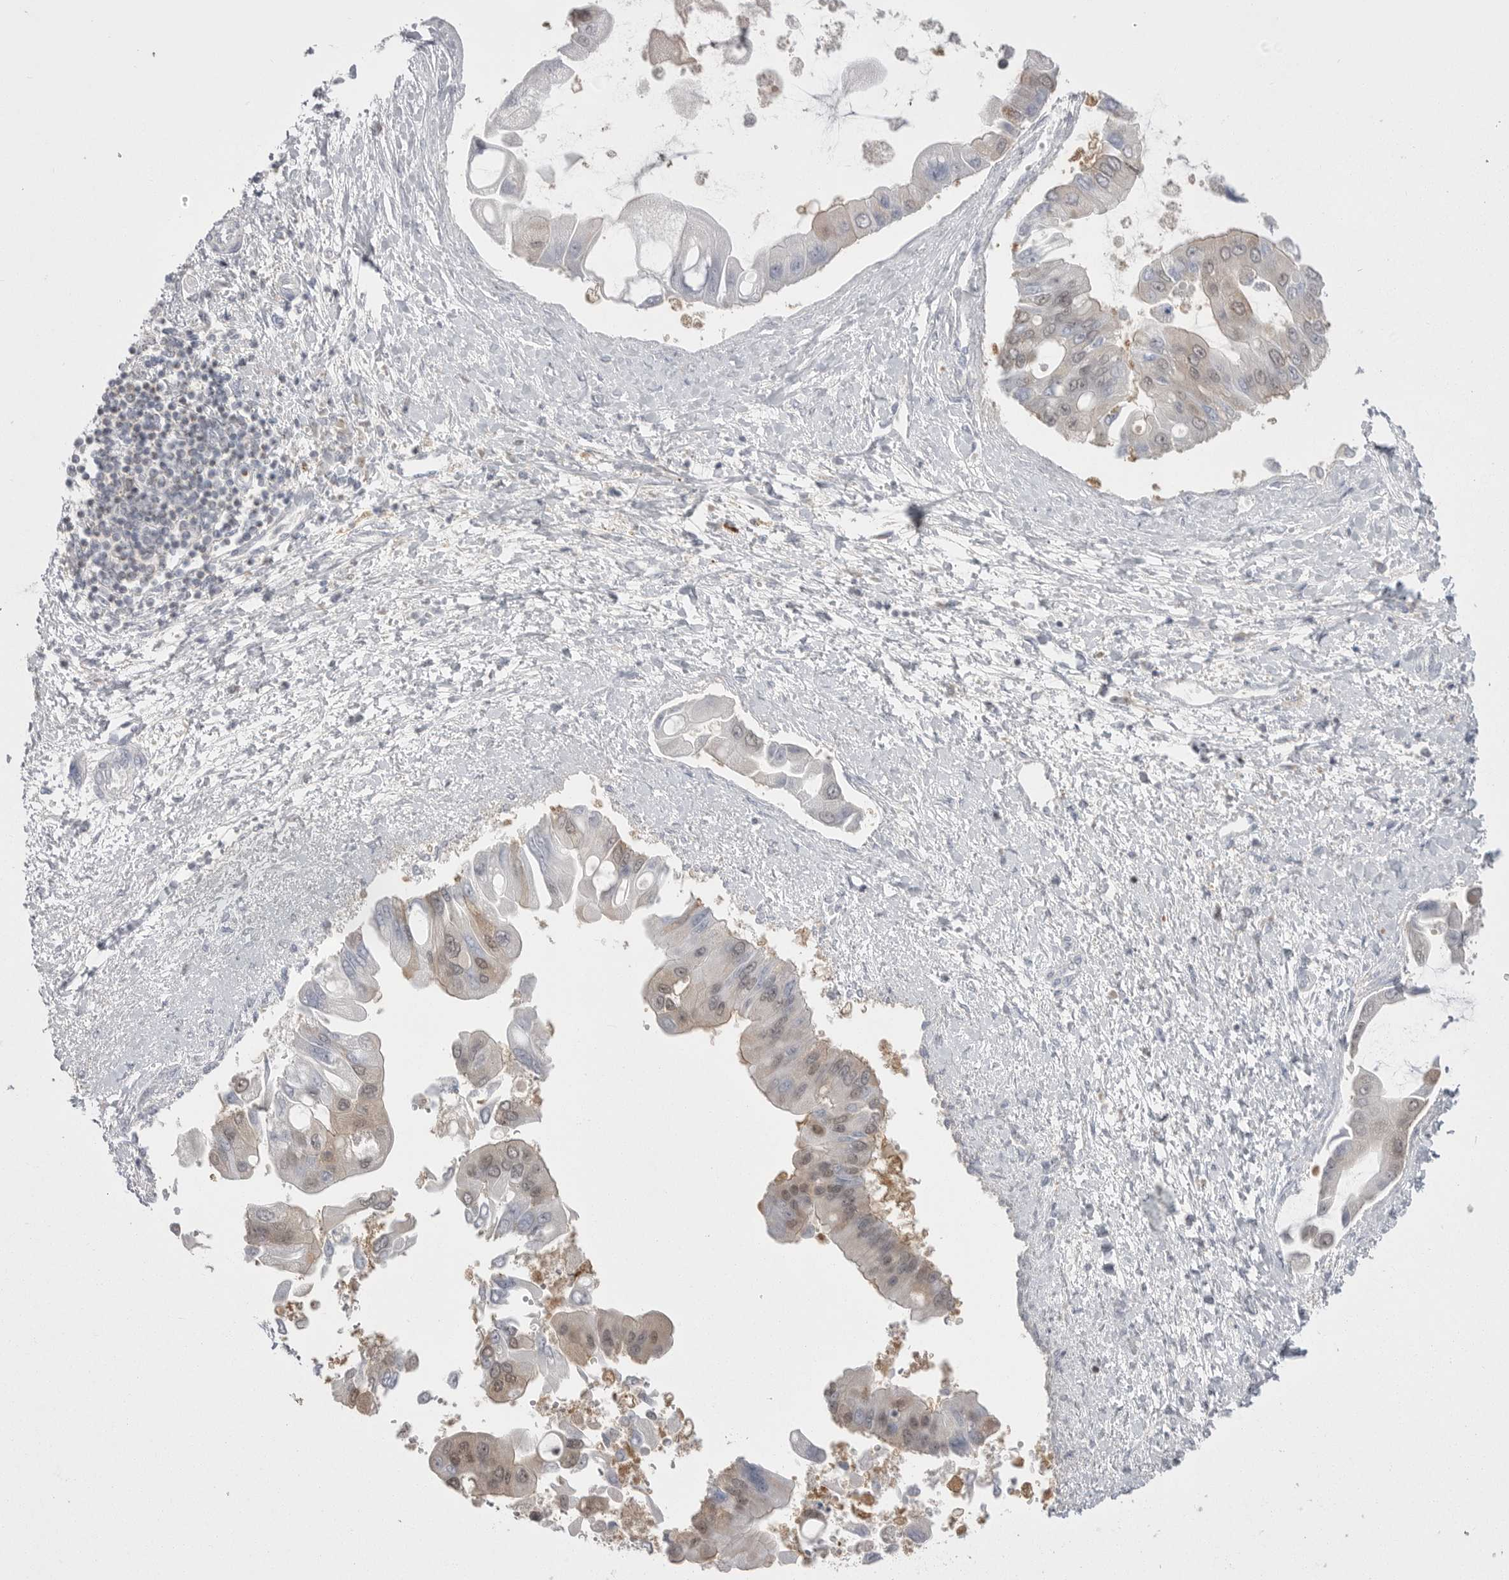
{"staining": {"intensity": "weak", "quantity": "<25%", "location": "cytoplasmic/membranous,nuclear"}, "tissue": "liver cancer", "cell_type": "Tumor cells", "image_type": "cancer", "snomed": [{"axis": "morphology", "description": "Cholangiocarcinoma"}, {"axis": "topography", "description": "Liver"}], "caption": "Tumor cells show no significant positivity in cholangiocarcinoma (liver).", "gene": "KYAT3", "patient": {"sex": "male", "age": 50}}